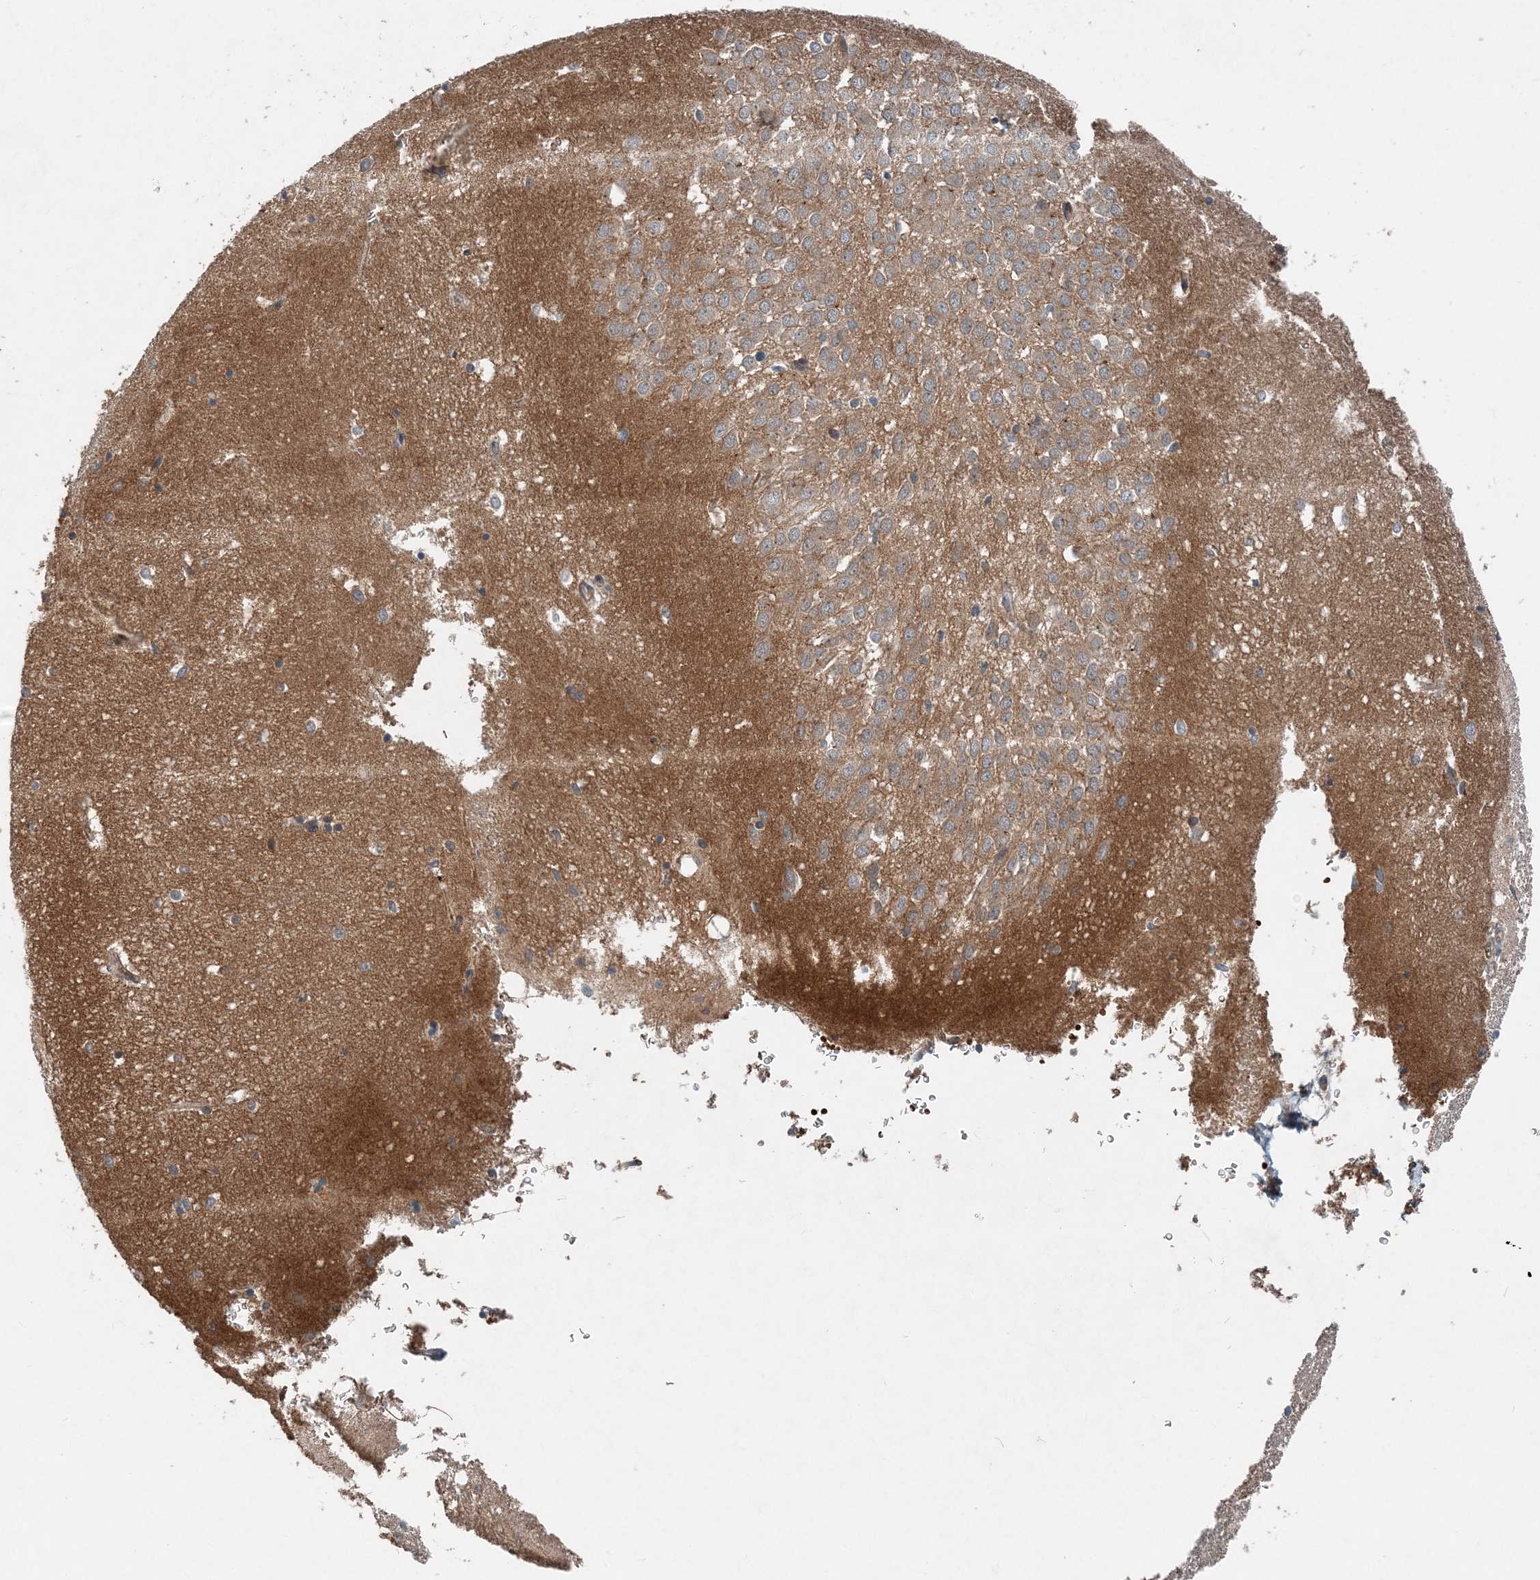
{"staining": {"intensity": "weak", "quantity": "<25%", "location": "cytoplasmic/membranous"}, "tissue": "hippocampus", "cell_type": "Glial cells", "image_type": "normal", "snomed": [{"axis": "morphology", "description": "Normal tissue, NOS"}, {"axis": "topography", "description": "Hippocampus"}], "caption": "The IHC photomicrograph has no significant staining in glial cells of hippocampus. (DAB immunohistochemistry (IHC), high magnification).", "gene": "SMPD3", "patient": {"sex": "female", "age": 64}}